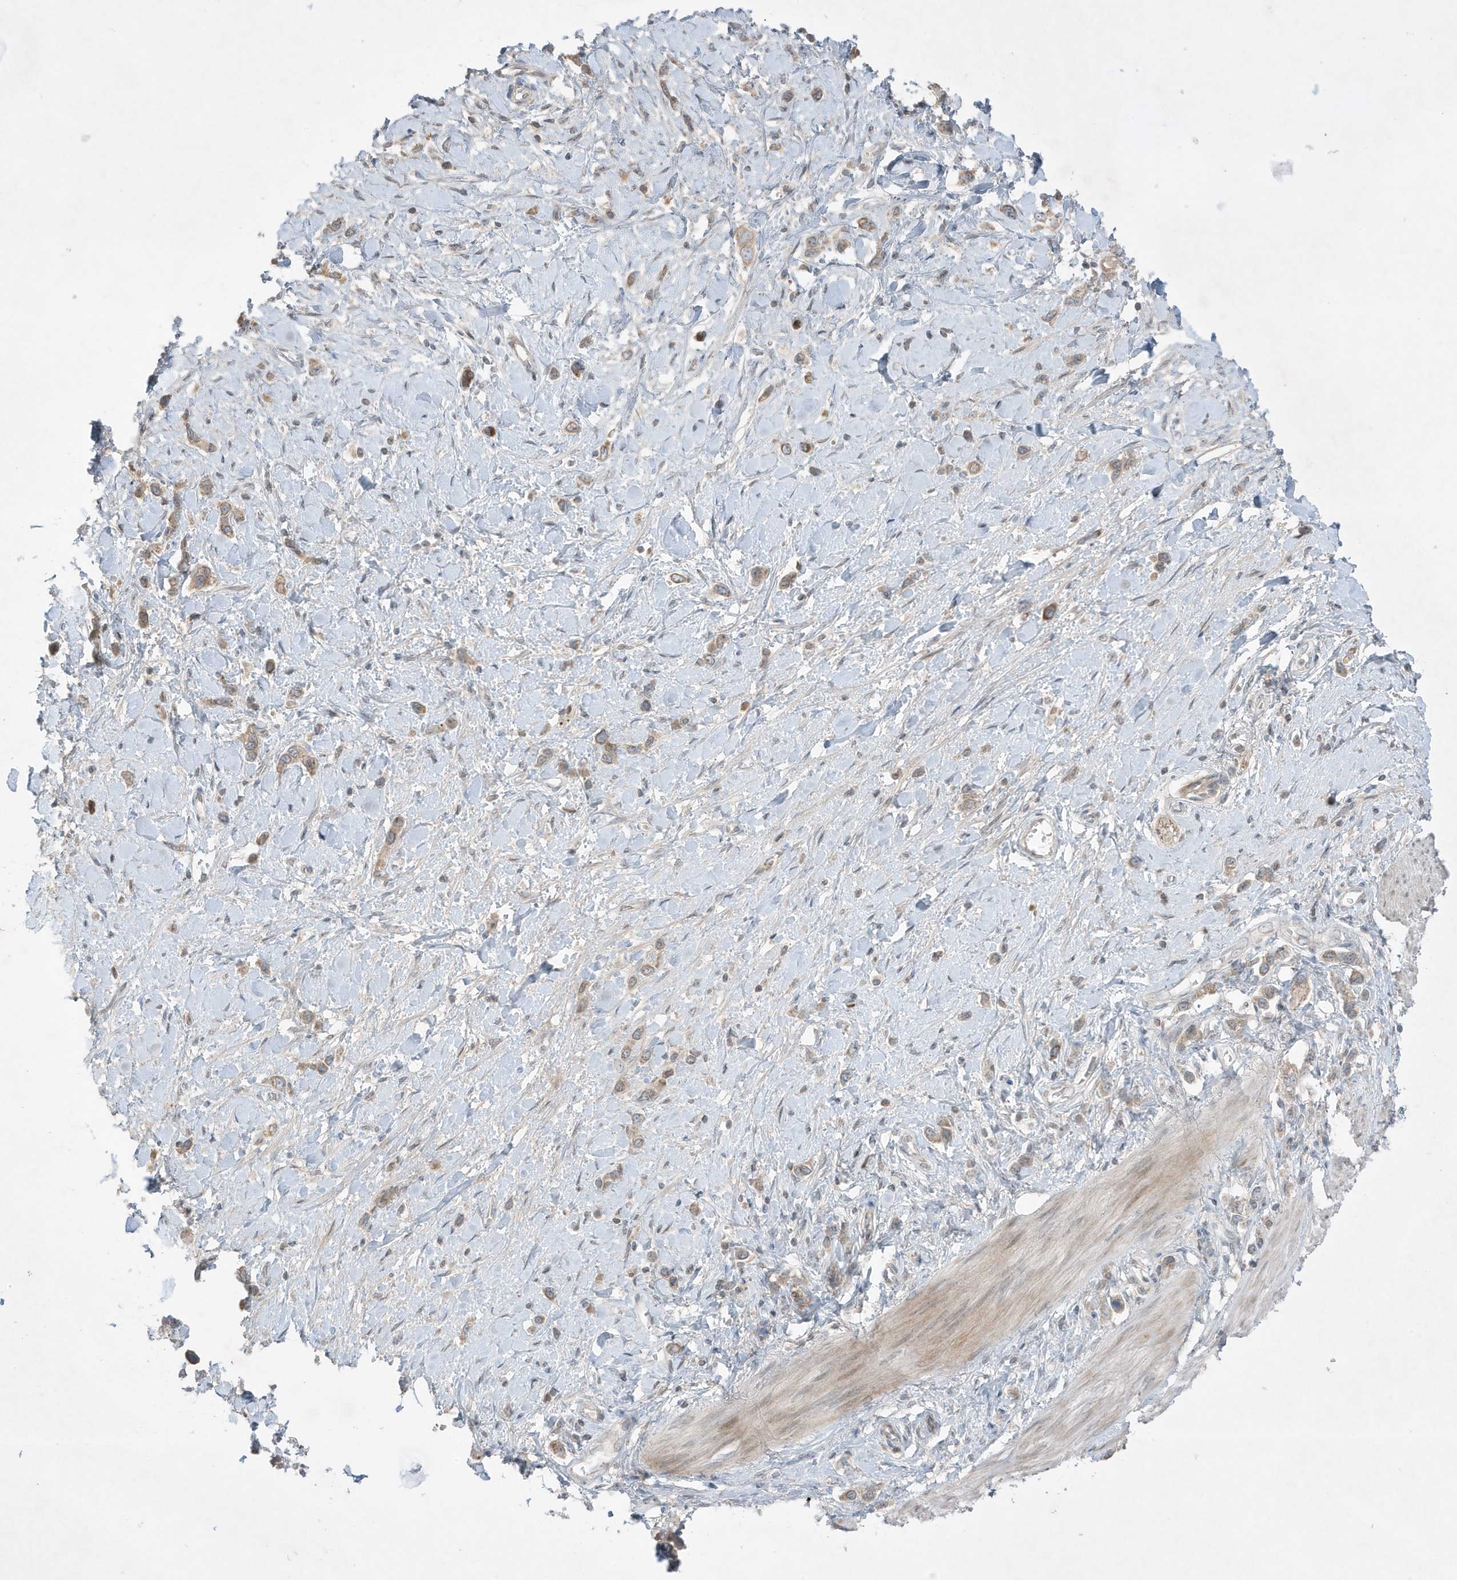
{"staining": {"intensity": "moderate", "quantity": ">75%", "location": "cytoplasmic/membranous"}, "tissue": "stomach cancer", "cell_type": "Tumor cells", "image_type": "cancer", "snomed": [{"axis": "morphology", "description": "Normal tissue, NOS"}, {"axis": "morphology", "description": "Adenocarcinoma, NOS"}, {"axis": "topography", "description": "Stomach, upper"}, {"axis": "topography", "description": "Stomach"}], "caption": "Immunohistochemical staining of adenocarcinoma (stomach) shows medium levels of moderate cytoplasmic/membranous expression in about >75% of tumor cells. Ihc stains the protein of interest in brown and the nuclei are stained blue.", "gene": "FNDC1", "patient": {"sex": "female", "age": 65}}